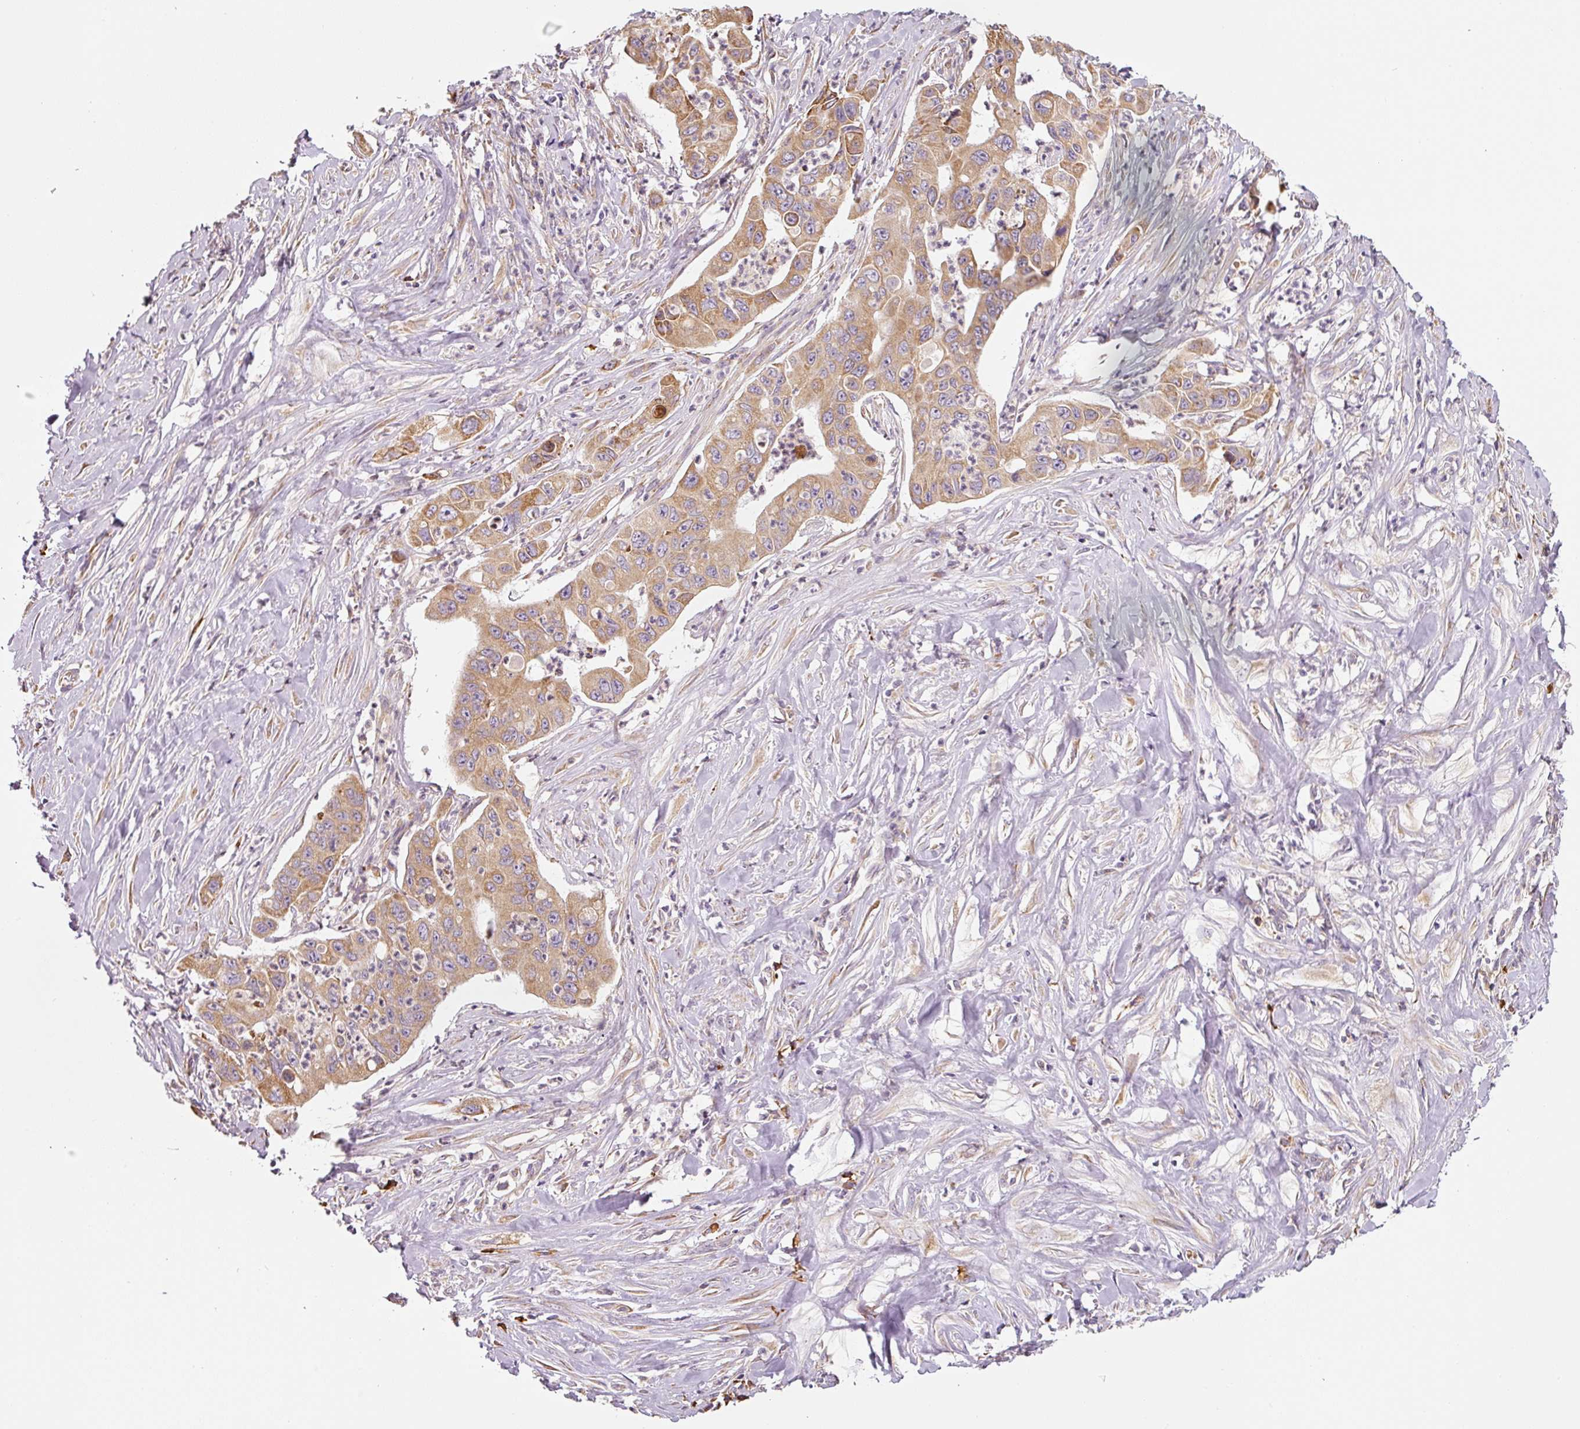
{"staining": {"intensity": "moderate", "quantity": ">75%", "location": "cytoplasmic/membranous"}, "tissue": "pancreatic cancer", "cell_type": "Tumor cells", "image_type": "cancer", "snomed": [{"axis": "morphology", "description": "Adenocarcinoma, NOS"}, {"axis": "topography", "description": "Pancreas"}], "caption": "There is medium levels of moderate cytoplasmic/membranous positivity in tumor cells of pancreatic adenocarcinoma, as demonstrated by immunohistochemical staining (brown color).", "gene": "MORN4", "patient": {"sex": "male", "age": 73}}